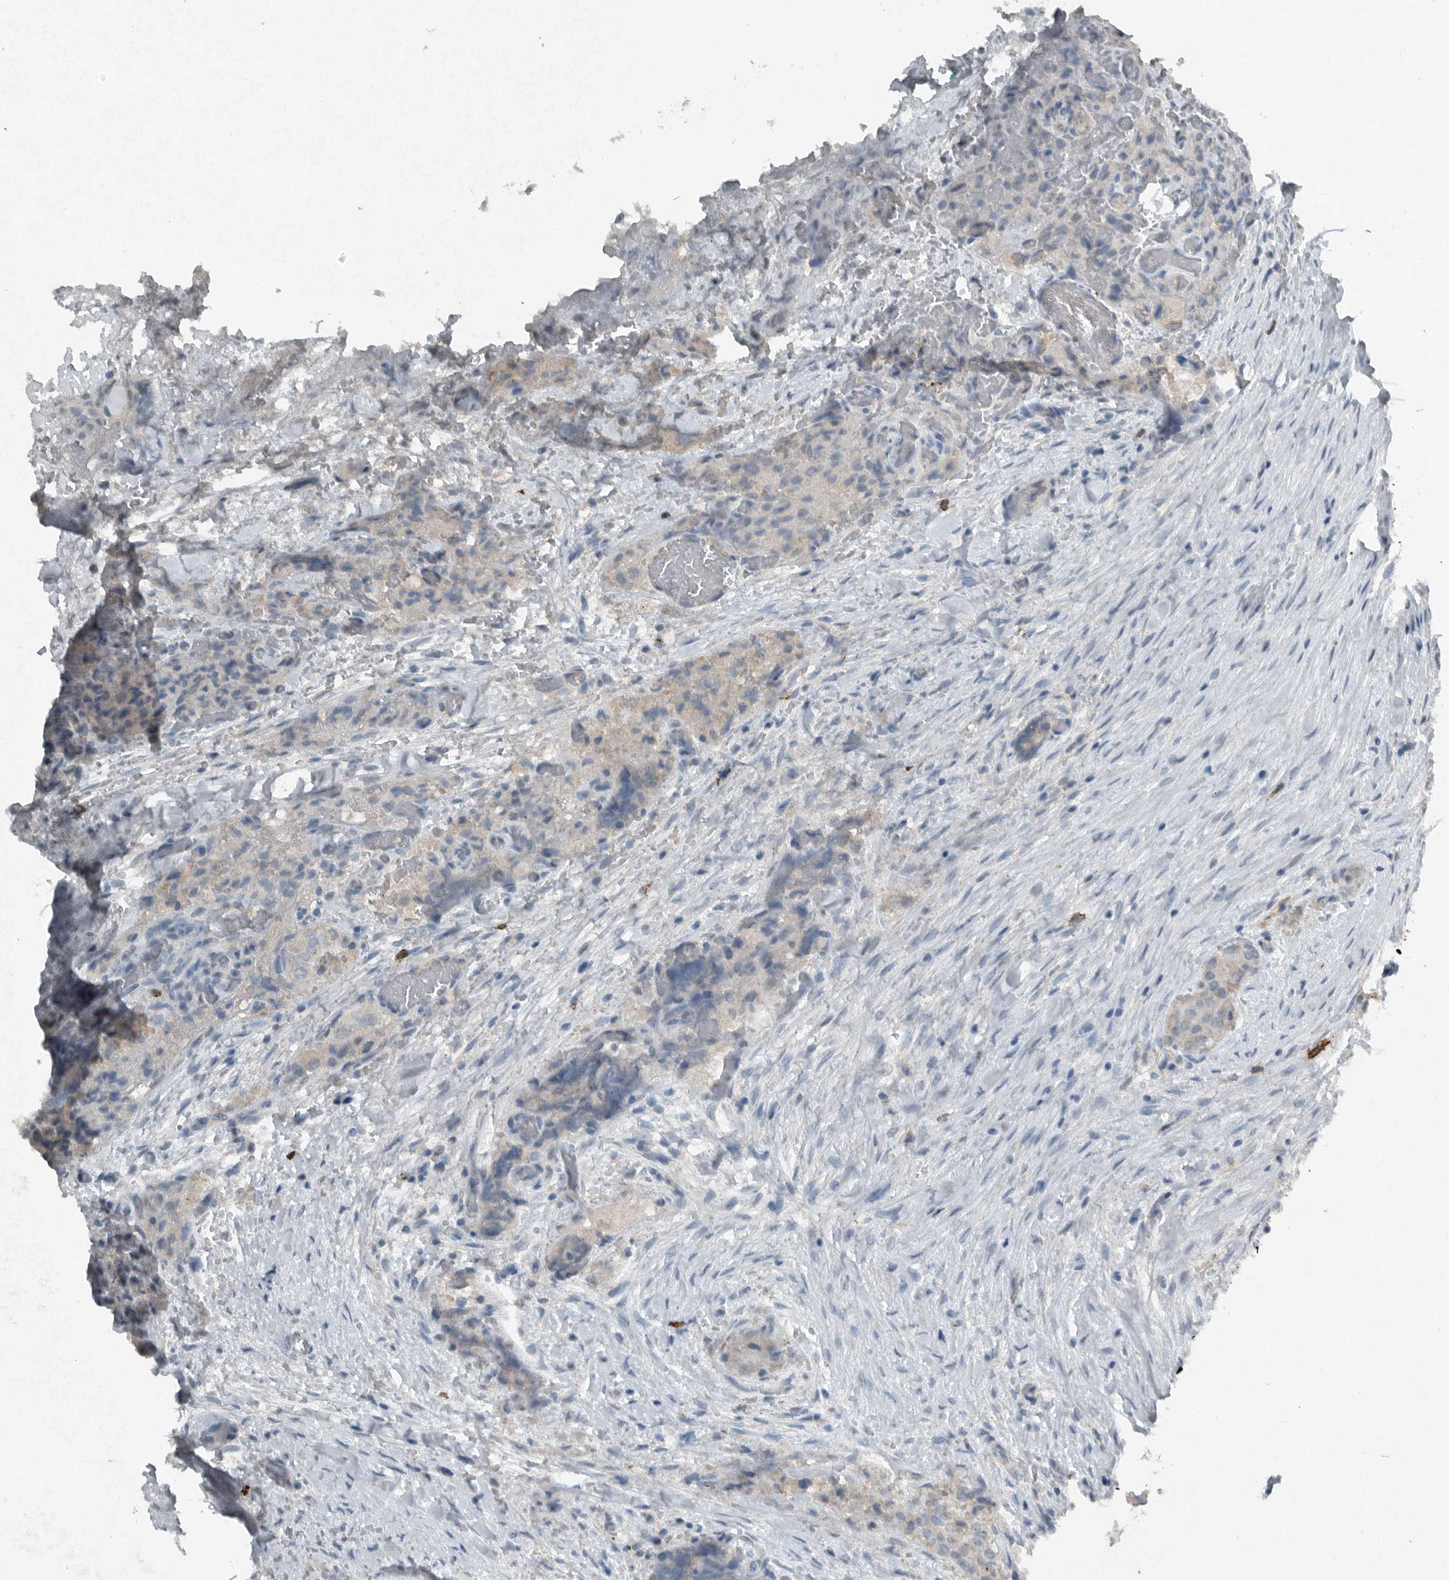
{"staining": {"intensity": "negative", "quantity": "none", "location": "none"}, "tissue": "thyroid cancer", "cell_type": "Tumor cells", "image_type": "cancer", "snomed": [{"axis": "morphology", "description": "Papillary adenocarcinoma, NOS"}, {"axis": "topography", "description": "Thyroid gland"}], "caption": "Immunohistochemistry (IHC) photomicrograph of neoplastic tissue: thyroid papillary adenocarcinoma stained with DAB exhibits no significant protein staining in tumor cells.", "gene": "IL20", "patient": {"sex": "female", "age": 59}}